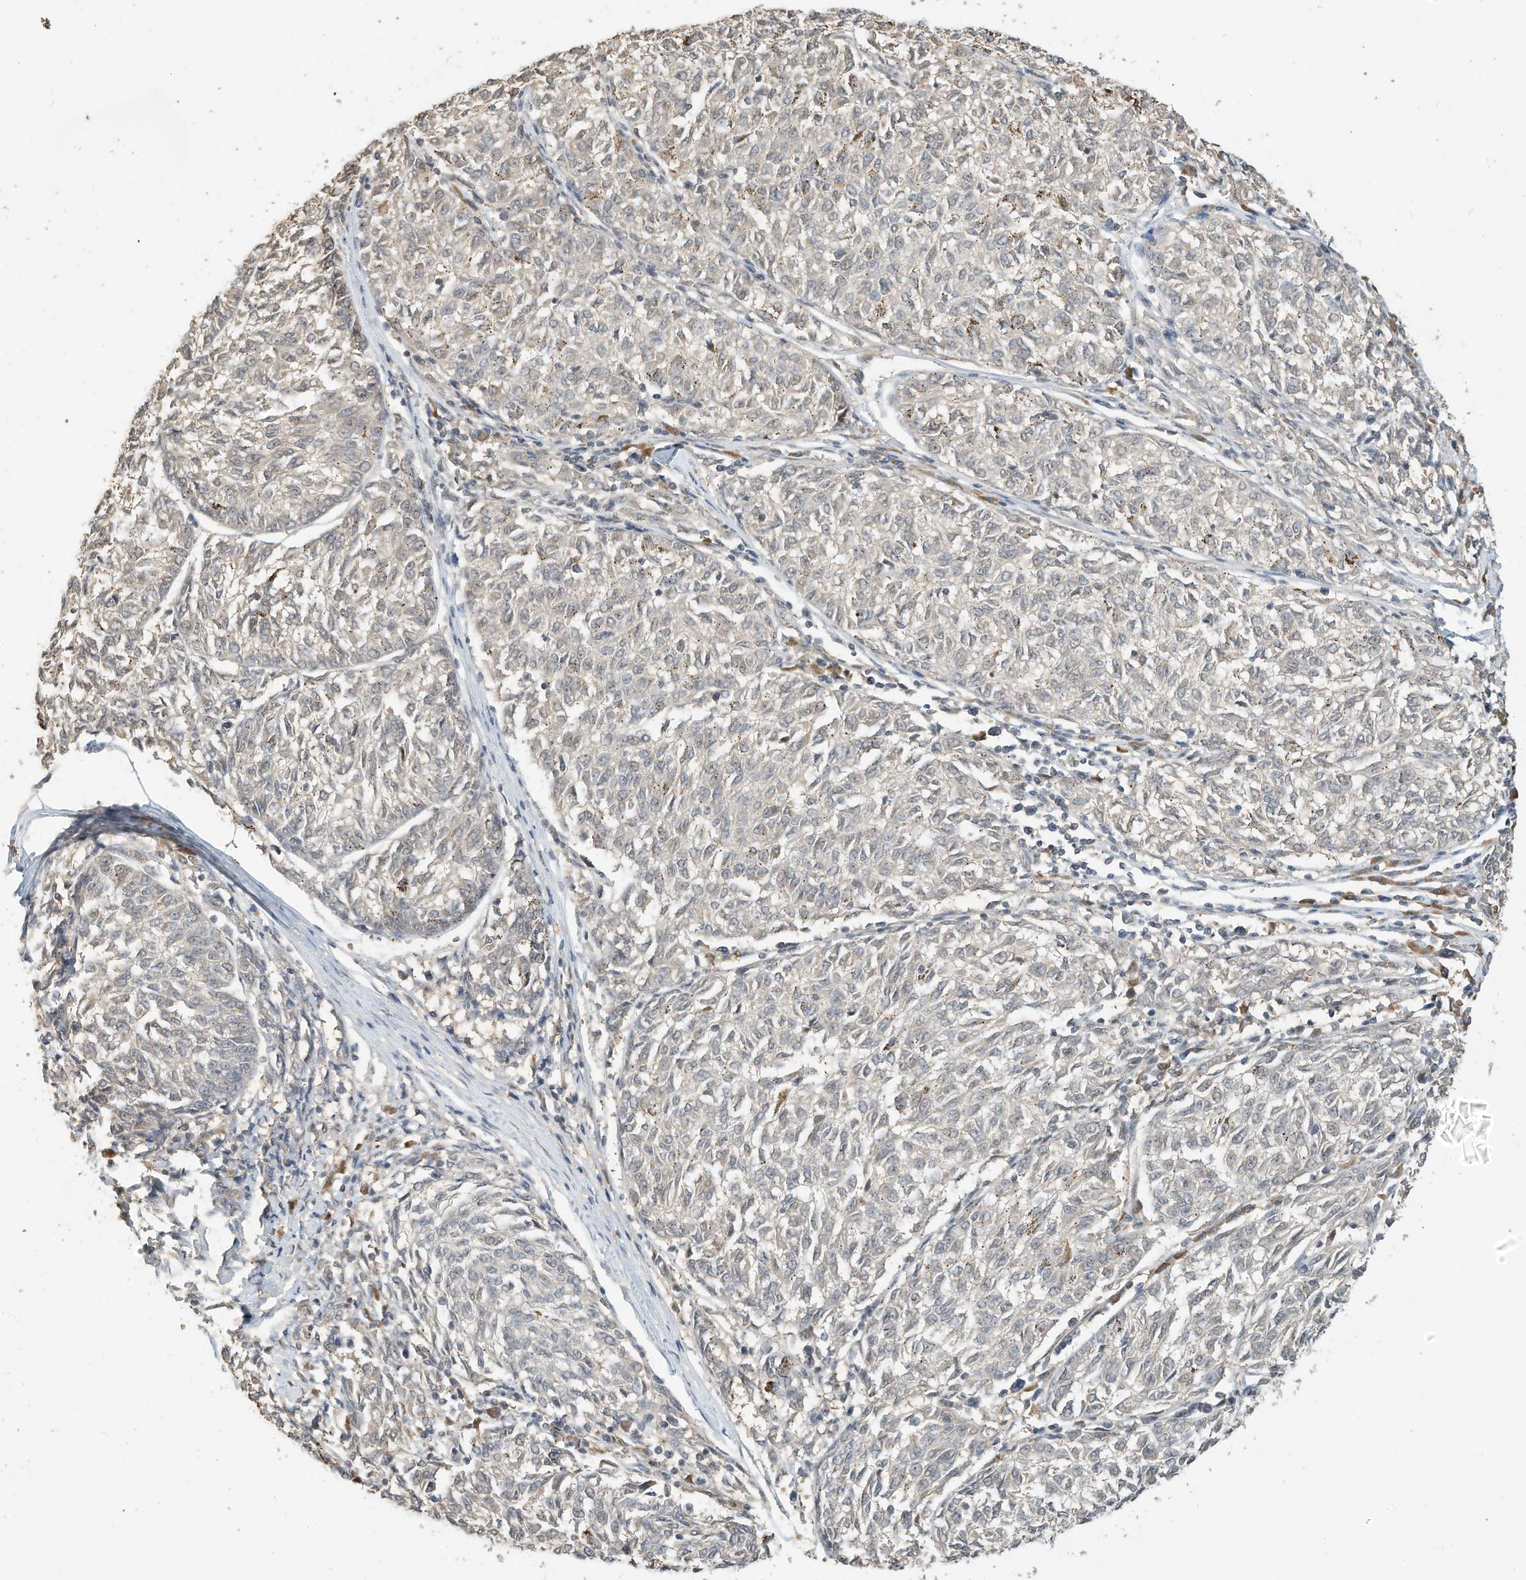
{"staining": {"intensity": "negative", "quantity": "none", "location": "none"}, "tissue": "melanoma", "cell_type": "Tumor cells", "image_type": "cancer", "snomed": [{"axis": "morphology", "description": "Malignant melanoma, NOS"}, {"axis": "topography", "description": "Skin"}], "caption": "The histopathology image demonstrates no staining of tumor cells in malignant melanoma.", "gene": "OFD1", "patient": {"sex": "female", "age": 72}}